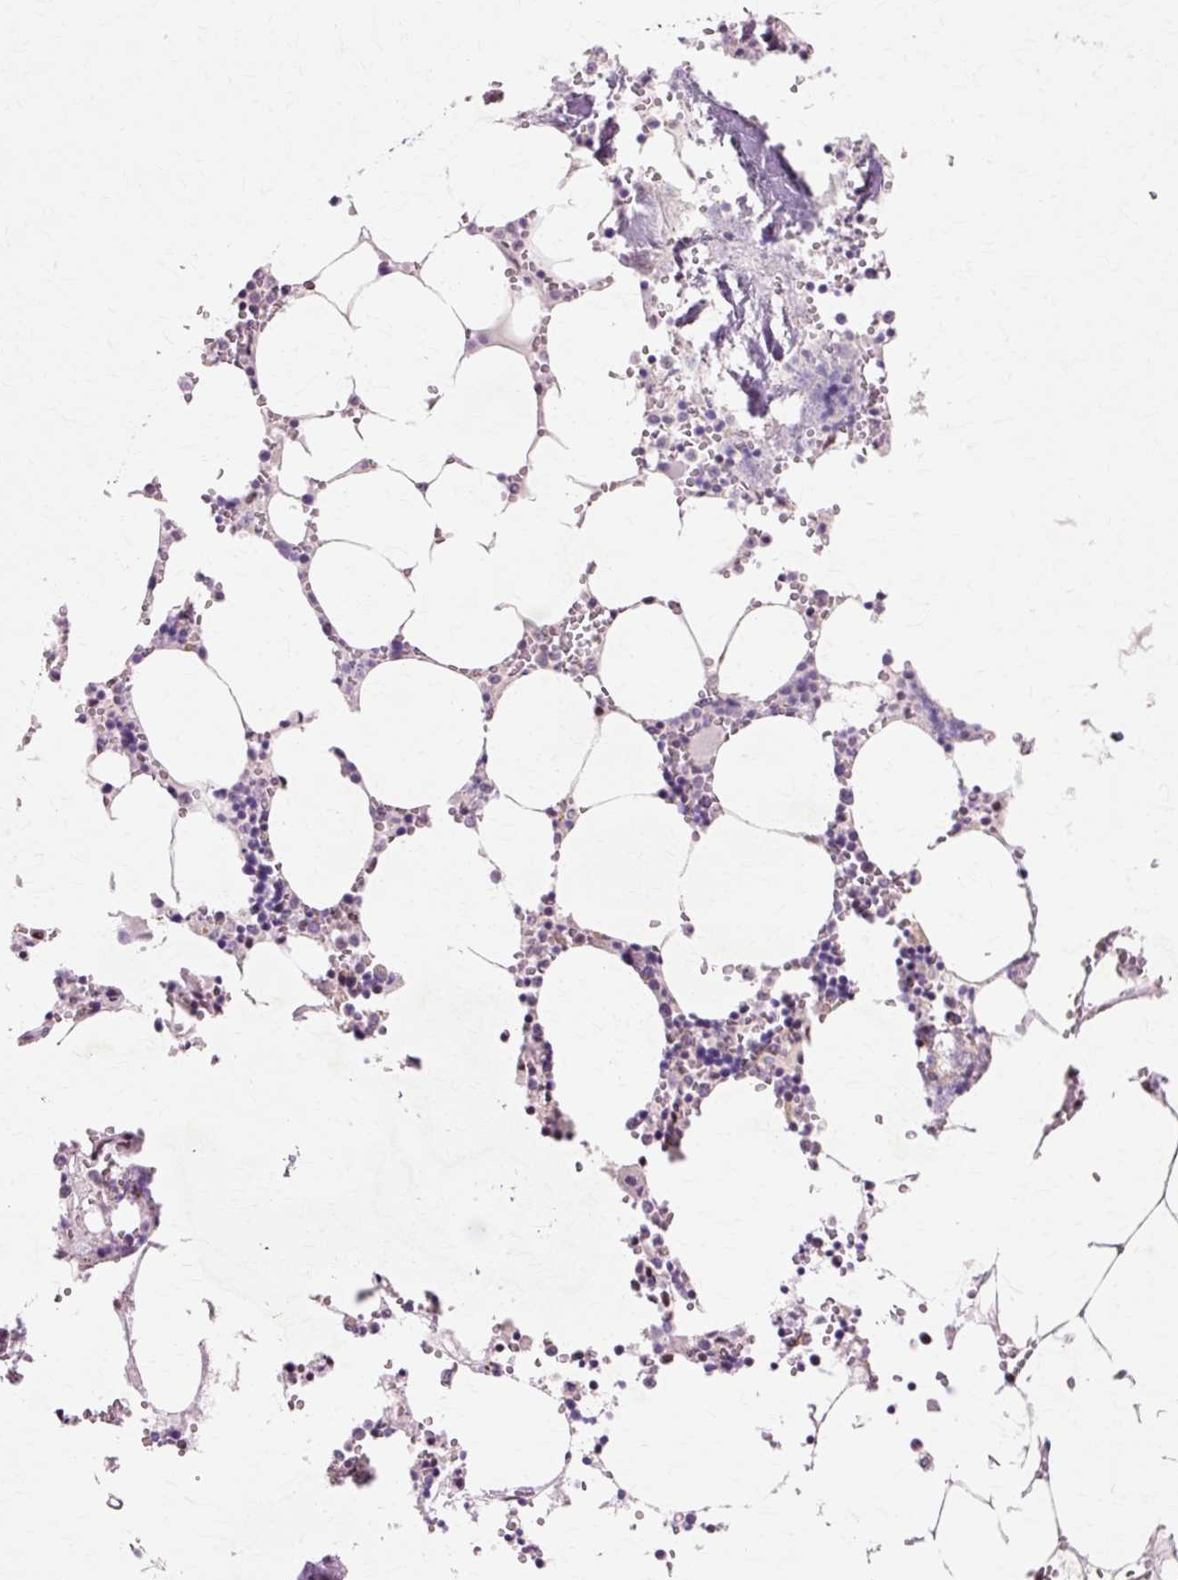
{"staining": {"intensity": "weak", "quantity": "<25%", "location": "nuclear"}, "tissue": "bone marrow", "cell_type": "Hematopoietic cells", "image_type": "normal", "snomed": [{"axis": "morphology", "description": "Normal tissue, NOS"}, {"axis": "topography", "description": "Bone marrow"}], "caption": "This is an IHC photomicrograph of unremarkable bone marrow. There is no expression in hematopoietic cells.", "gene": "MACROD2", "patient": {"sex": "male", "age": 54}}